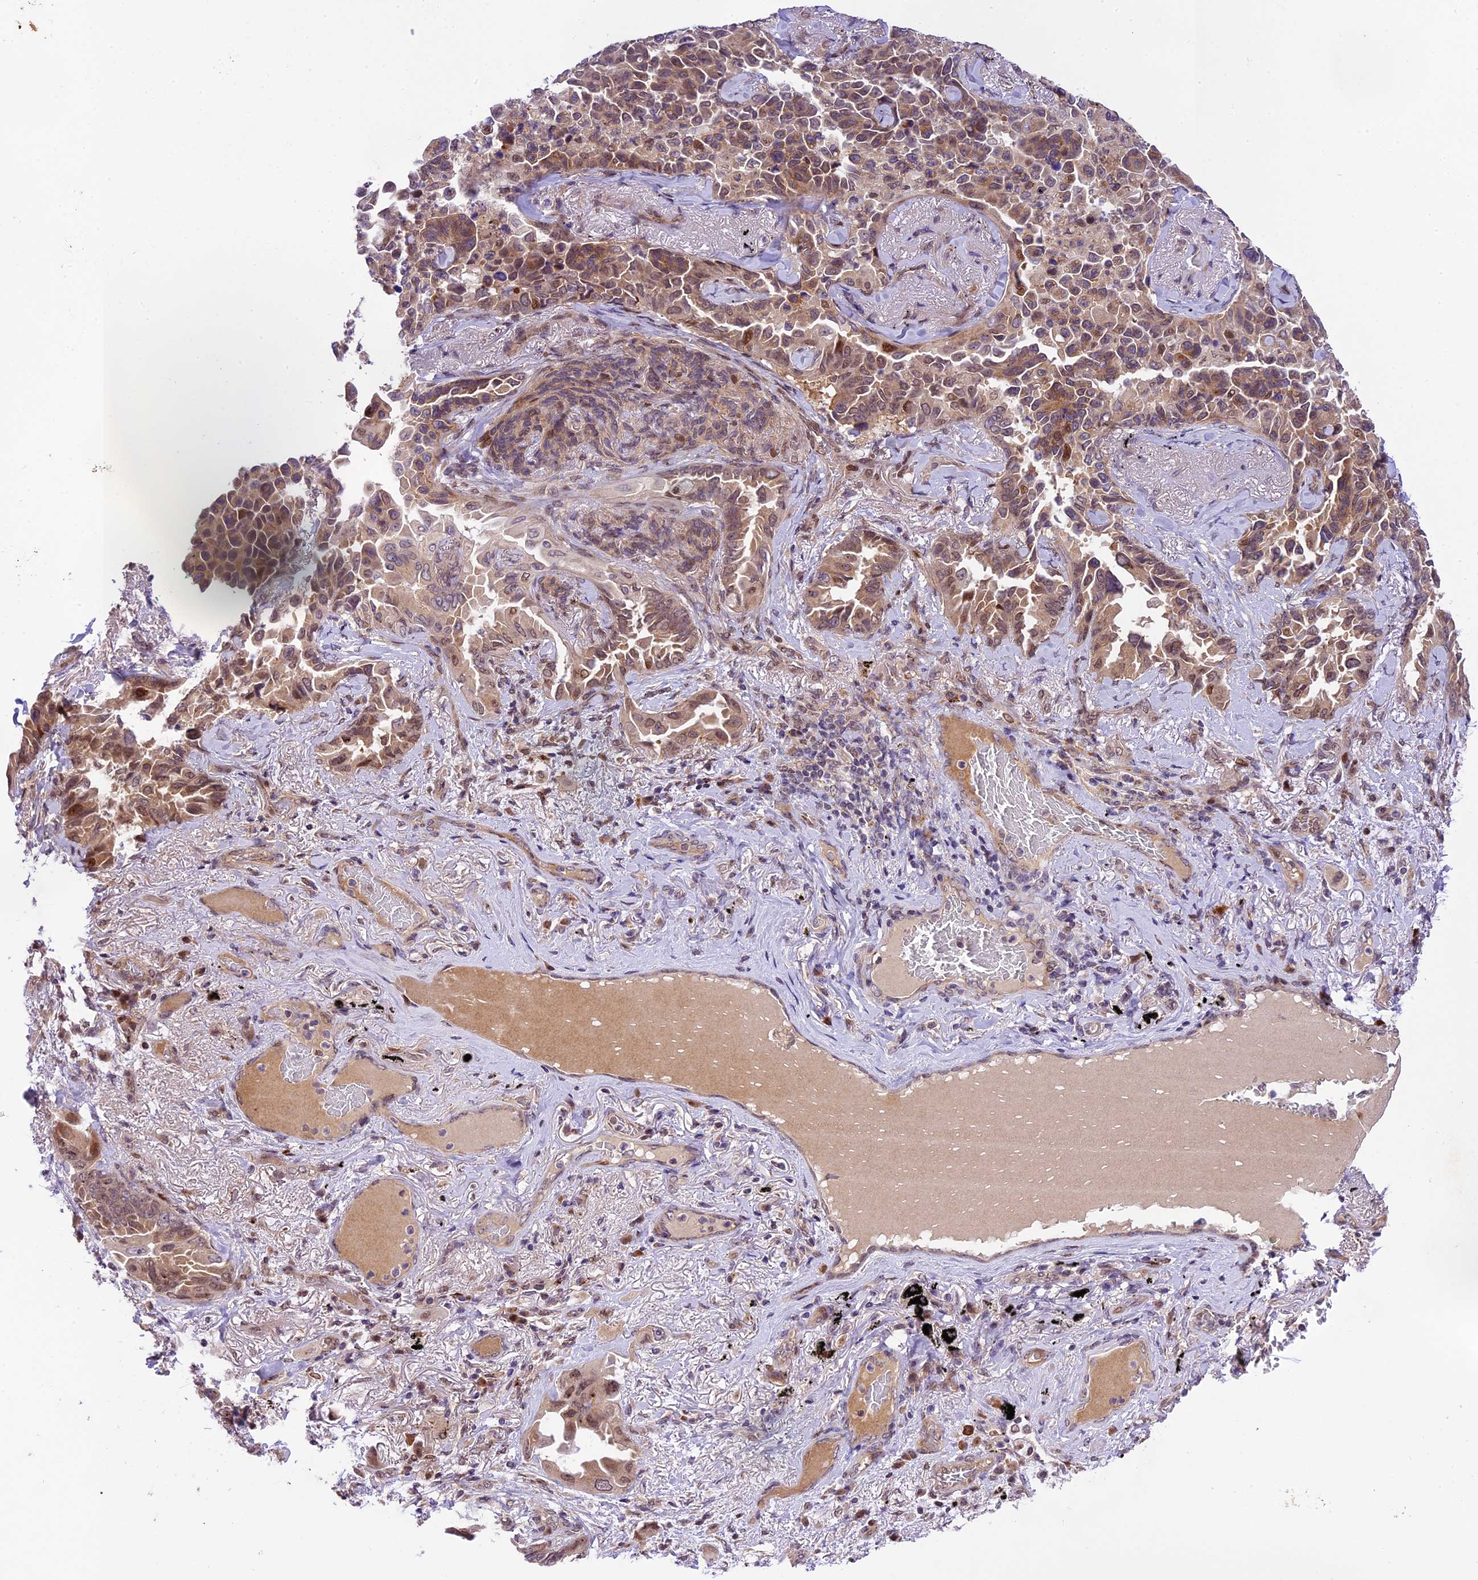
{"staining": {"intensity": "moderate", "quantity": "25%-75%", "location": "nuclear"}, "tissue": "lung cancer", "cell_type": "Tumor cells", "image_type": "cancer", "snomed": [{"axis": "morphology", "description": "Adenocarcinoma, NOS"}, {"axis": "topography", "description": "Lung"}], "caption": "Immunohistochemical staining of lung cancer (adenocarcinoma) demonstrates medium levels of moderate nuclear positivity in approximately 25%-75% of tumor cells. The protein of interest is stained brown, and the nuclei are stained in blue (DAB IHC with brightfield microscopy, high magnification).", "gene": "NEK8", "patient": {"sex": "female", "age": 67}}